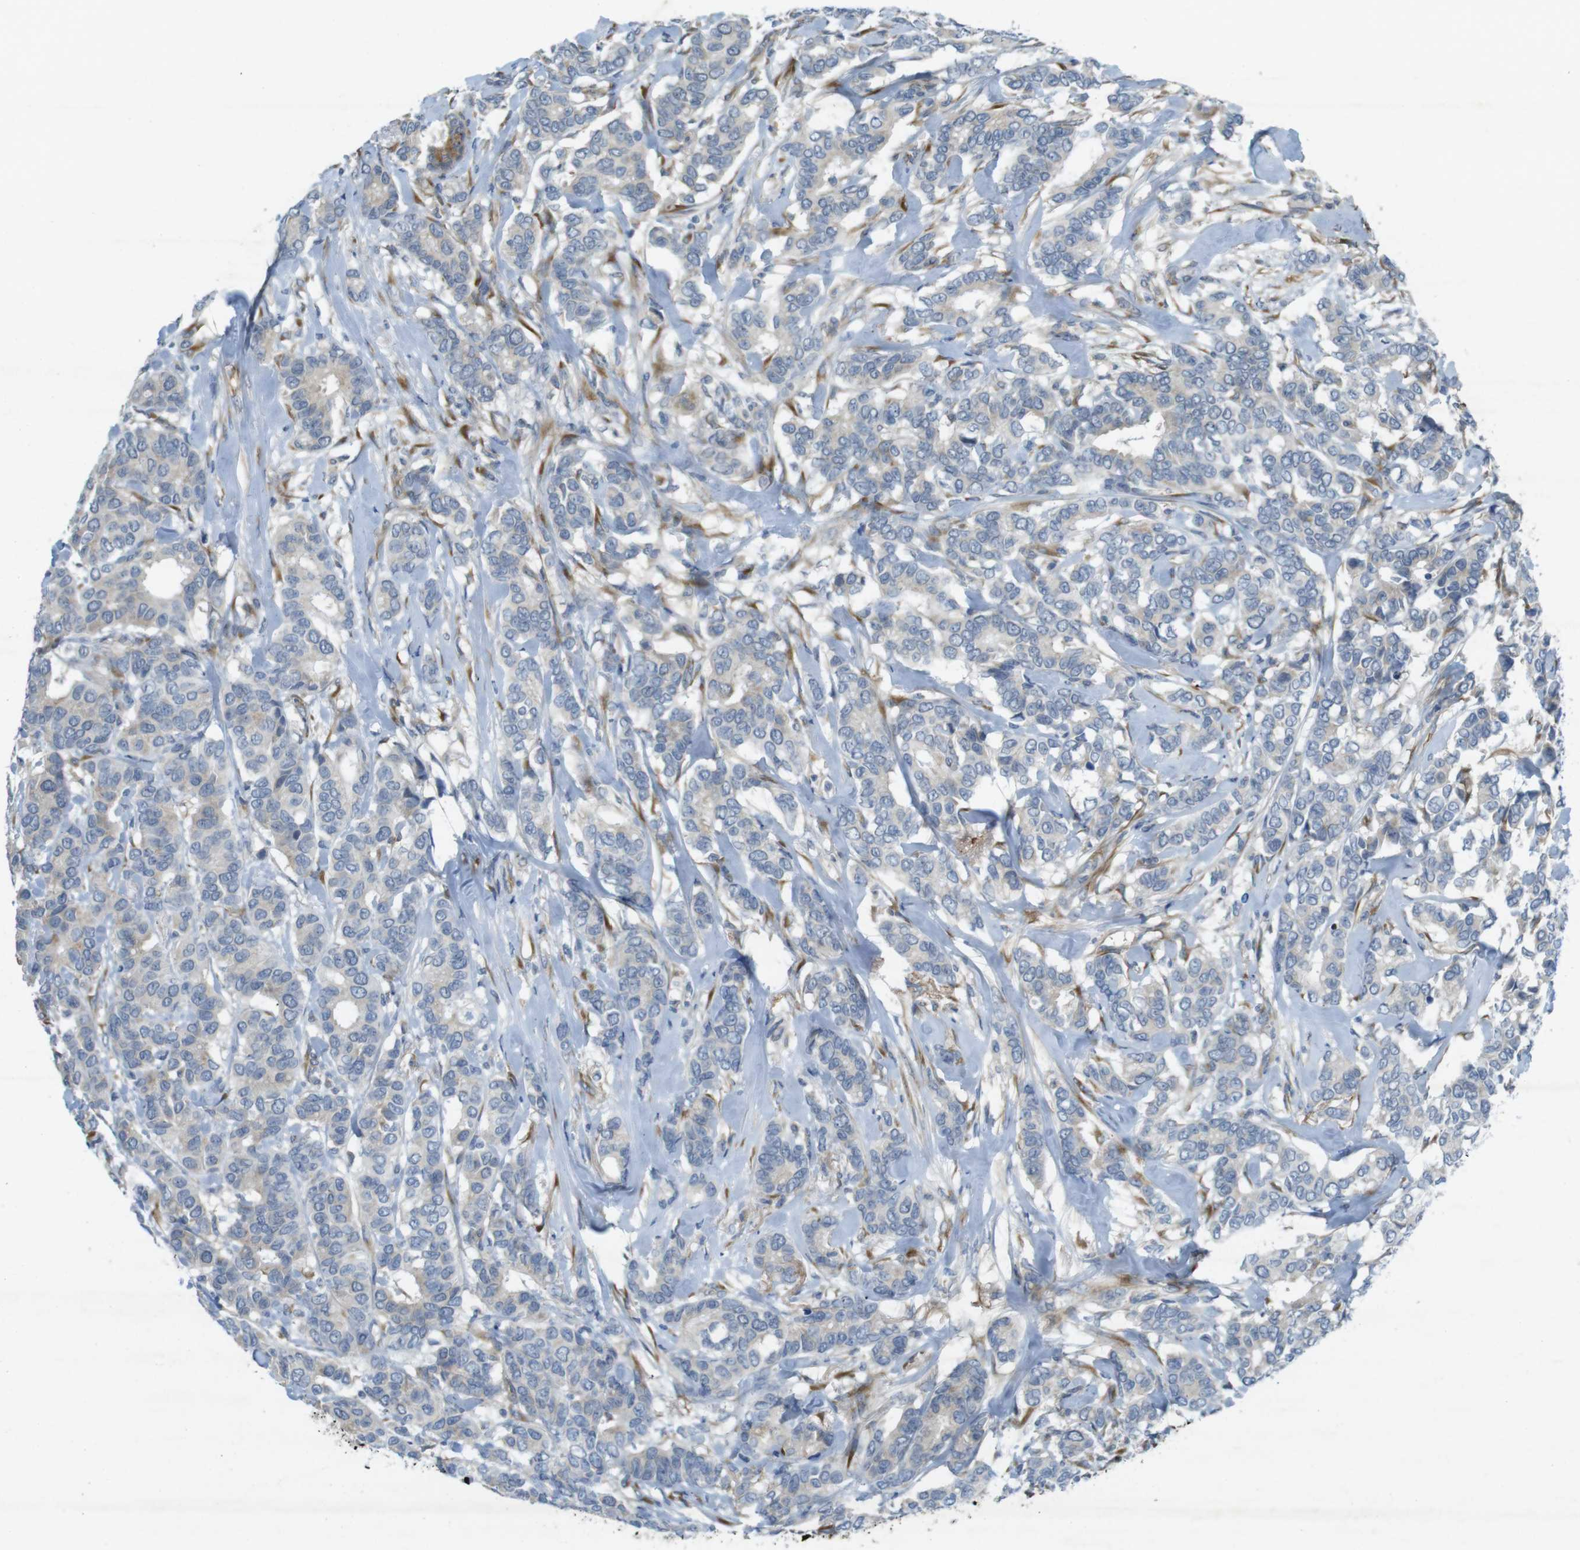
{"staining": {"intensity": "weak", "quantity": "<25%", "location": "cytoplasmic/membranous"}, "tissue": "breast cancer", "cell_type": "Tumor cells", "image_type": "cancer", "snomed": [{"axis": "morphology", "description": "Duct carcinoma"}, {"axis": "topography", "description": "Breast"}], "caption": "High magnification brightfield microscopy of breast intraductal carcinoma stained with DAB (brown) and counterstained with hematoxylin (blue): tumor cells show no significant positivity.", "gene": "FLCN", "patient": {"sex": "female", "age": 87}}